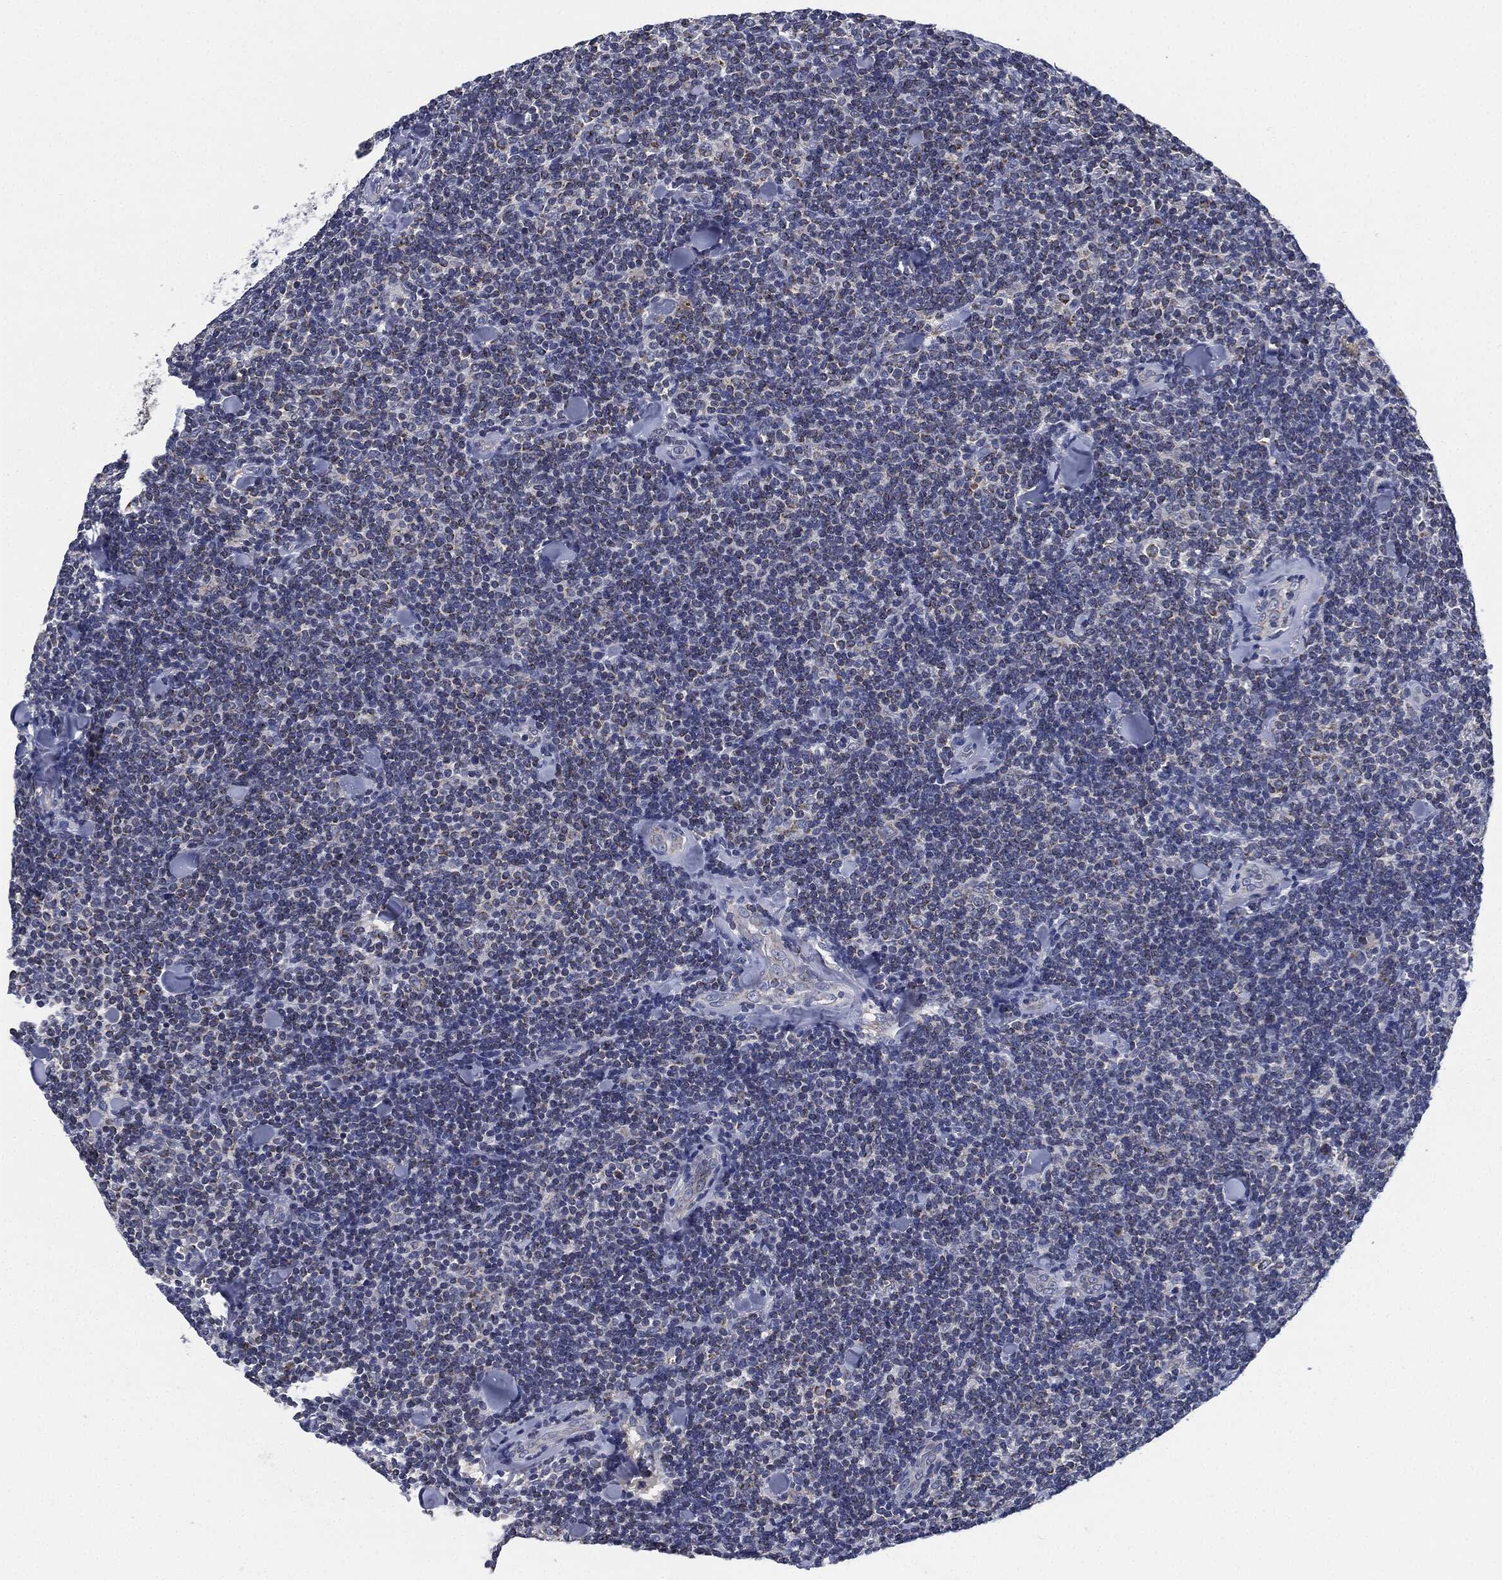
{"staining": {"intensity": "negative", "quantity": "none", "location": "none"}, "tissue": "lymphoma", "cell_type": "Tumor cells", "image_type": "cancer", "snomed": [{"axis": "morphology", "description": "Malignant lymphoma, non-Hodgkin's type, Low grade"}, {"axis": "topography", "description": "Lymph node"}], "caption": "Tumor cells are negative for brown protein staining in low-grade malignant lymphoma, non-Hodgkin's type.", "gene": "SIGLEC9", "patient": {"sex": "female", "age": 56}}